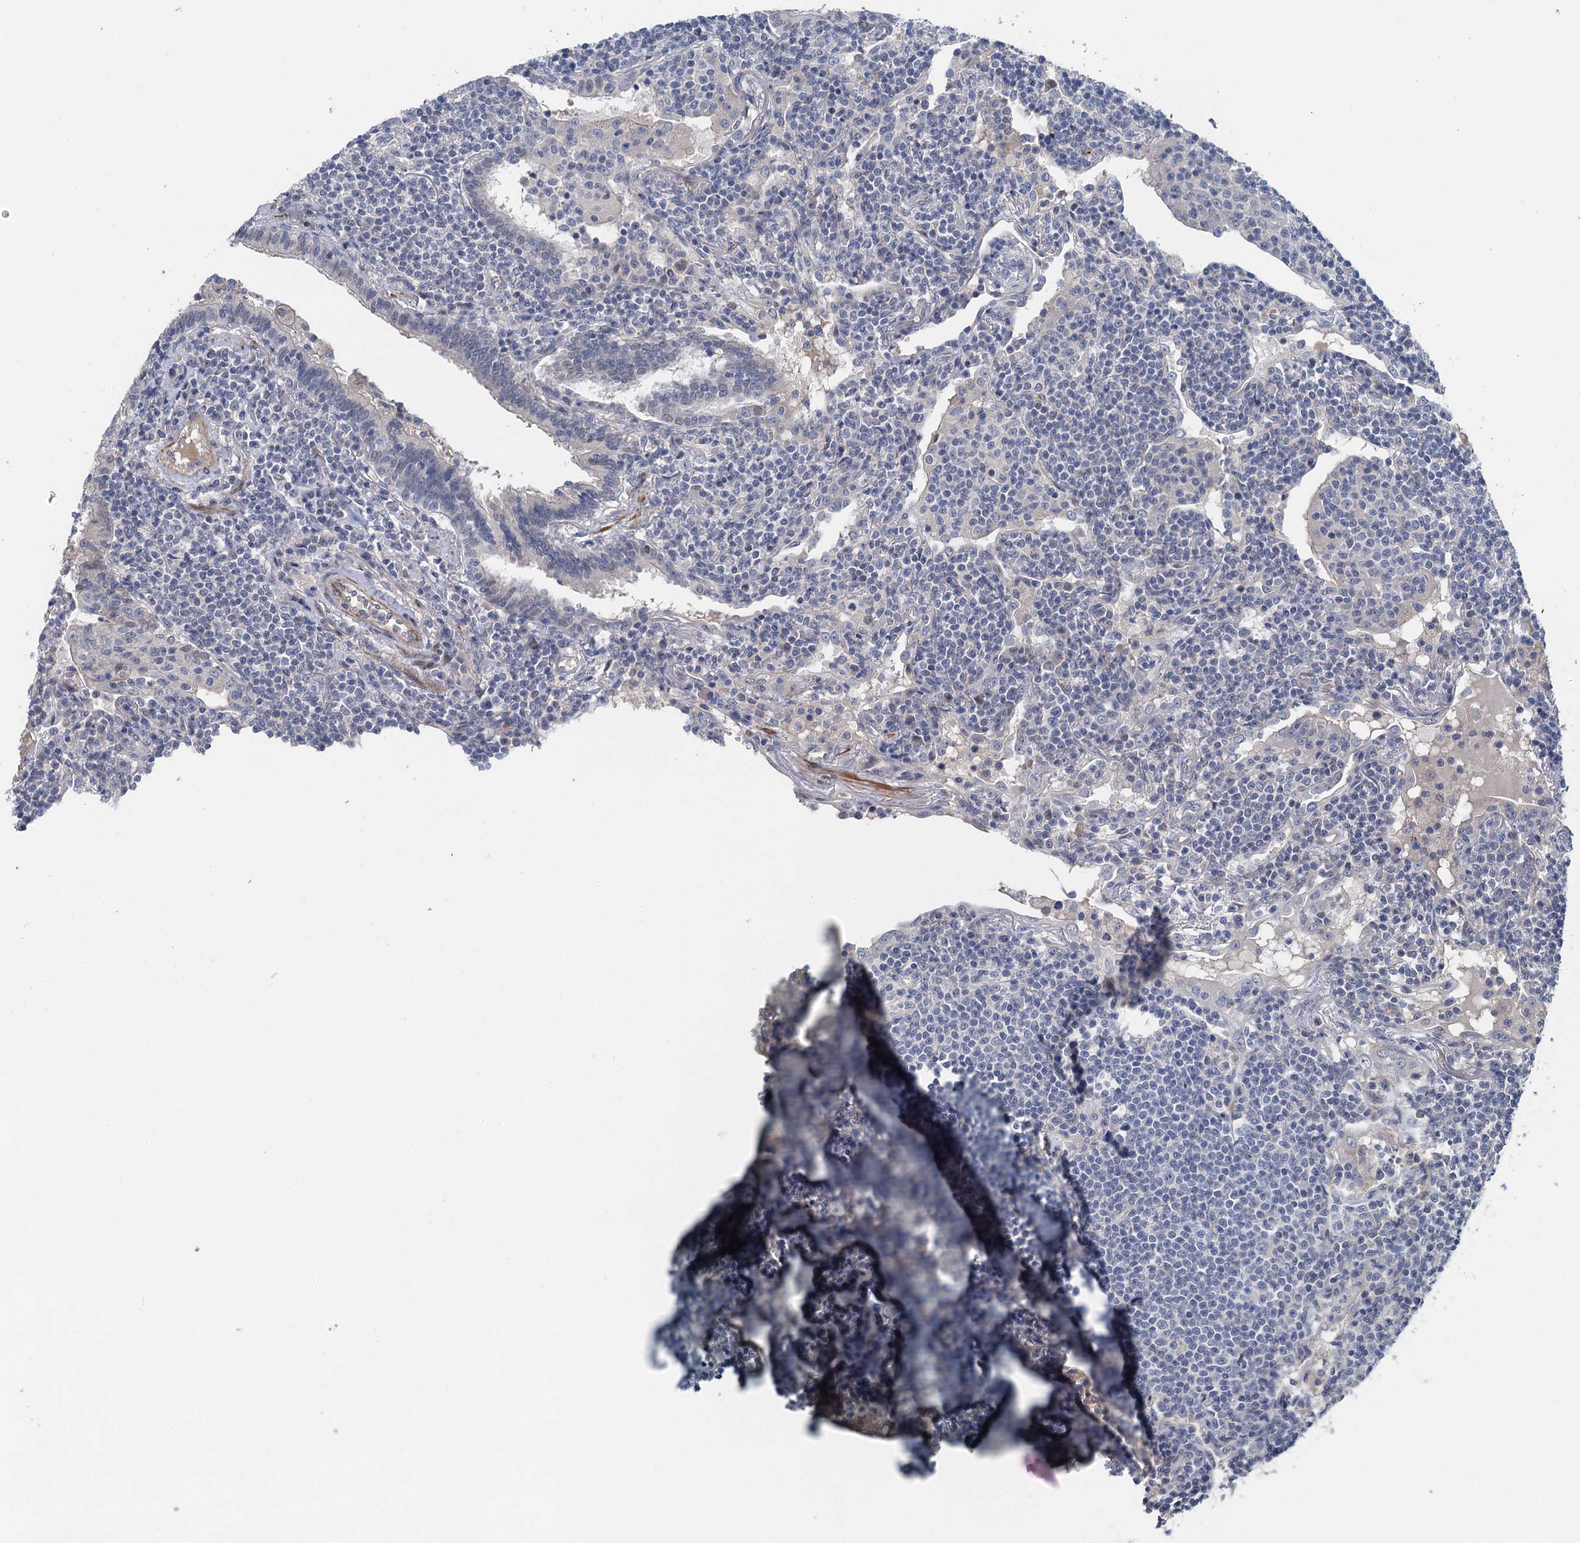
{"staining": {"intensity": "negative", "quantity": "none", "location": "none"}, "tissue": "lymphoma", "cell_type": "Tumor cells", "image_type": "cancer", "snomed": [{"axis": "morphology", "description": "Malignant lymphoma, non-Hodgkin's type, Low grade"}, {"axis": "topography", "description": "Lung"}], "caption": "Tumor cells show no significant staining in low-grade malignant lymphoma, non-Hodgkin's type. The staining is performed using DAB brown chromogen with nuclei counter-stained in using hematoxylin.", "gene": "MYO16", "patient": {"sex": "female", "age": 71}}